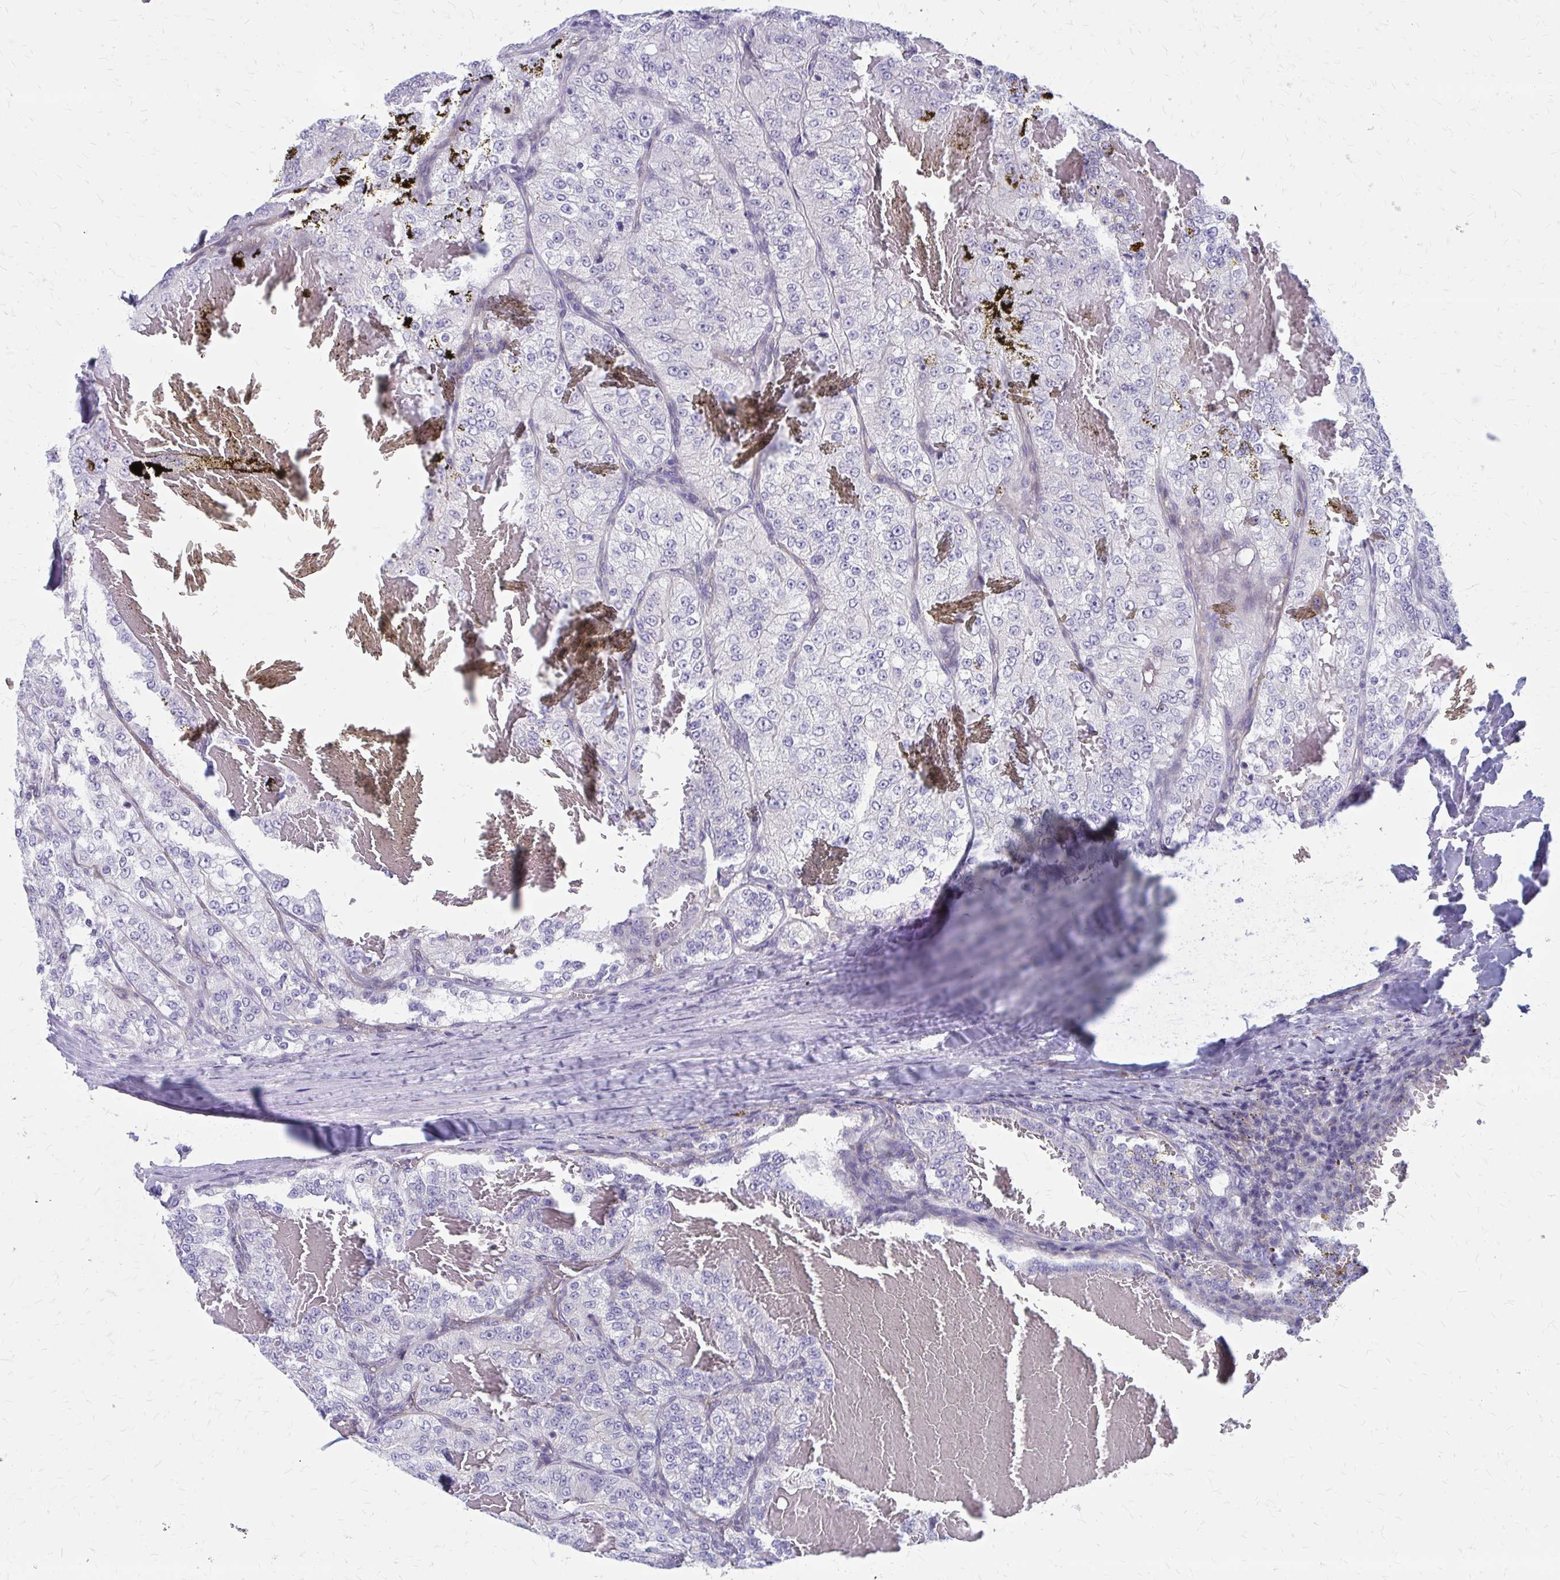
{"staining": {"intensity": "negative", "quantity": "none", "location": "none"}, "tissue": "renal cancer", "cell_type": "Tumor cells", "image_type": "cancer", "snomed": [{"axis": "morphology", "description": "Adenocarcinoma, NOS"}, {"axis": "topography", "description": "Kidney"}], "caption": "Immunohistochemistry (IHC) of human renal cancer displays no positivity in tumor cells.", "gene": "CLIC2", "patient": {"sex": "female", "age": 63}}